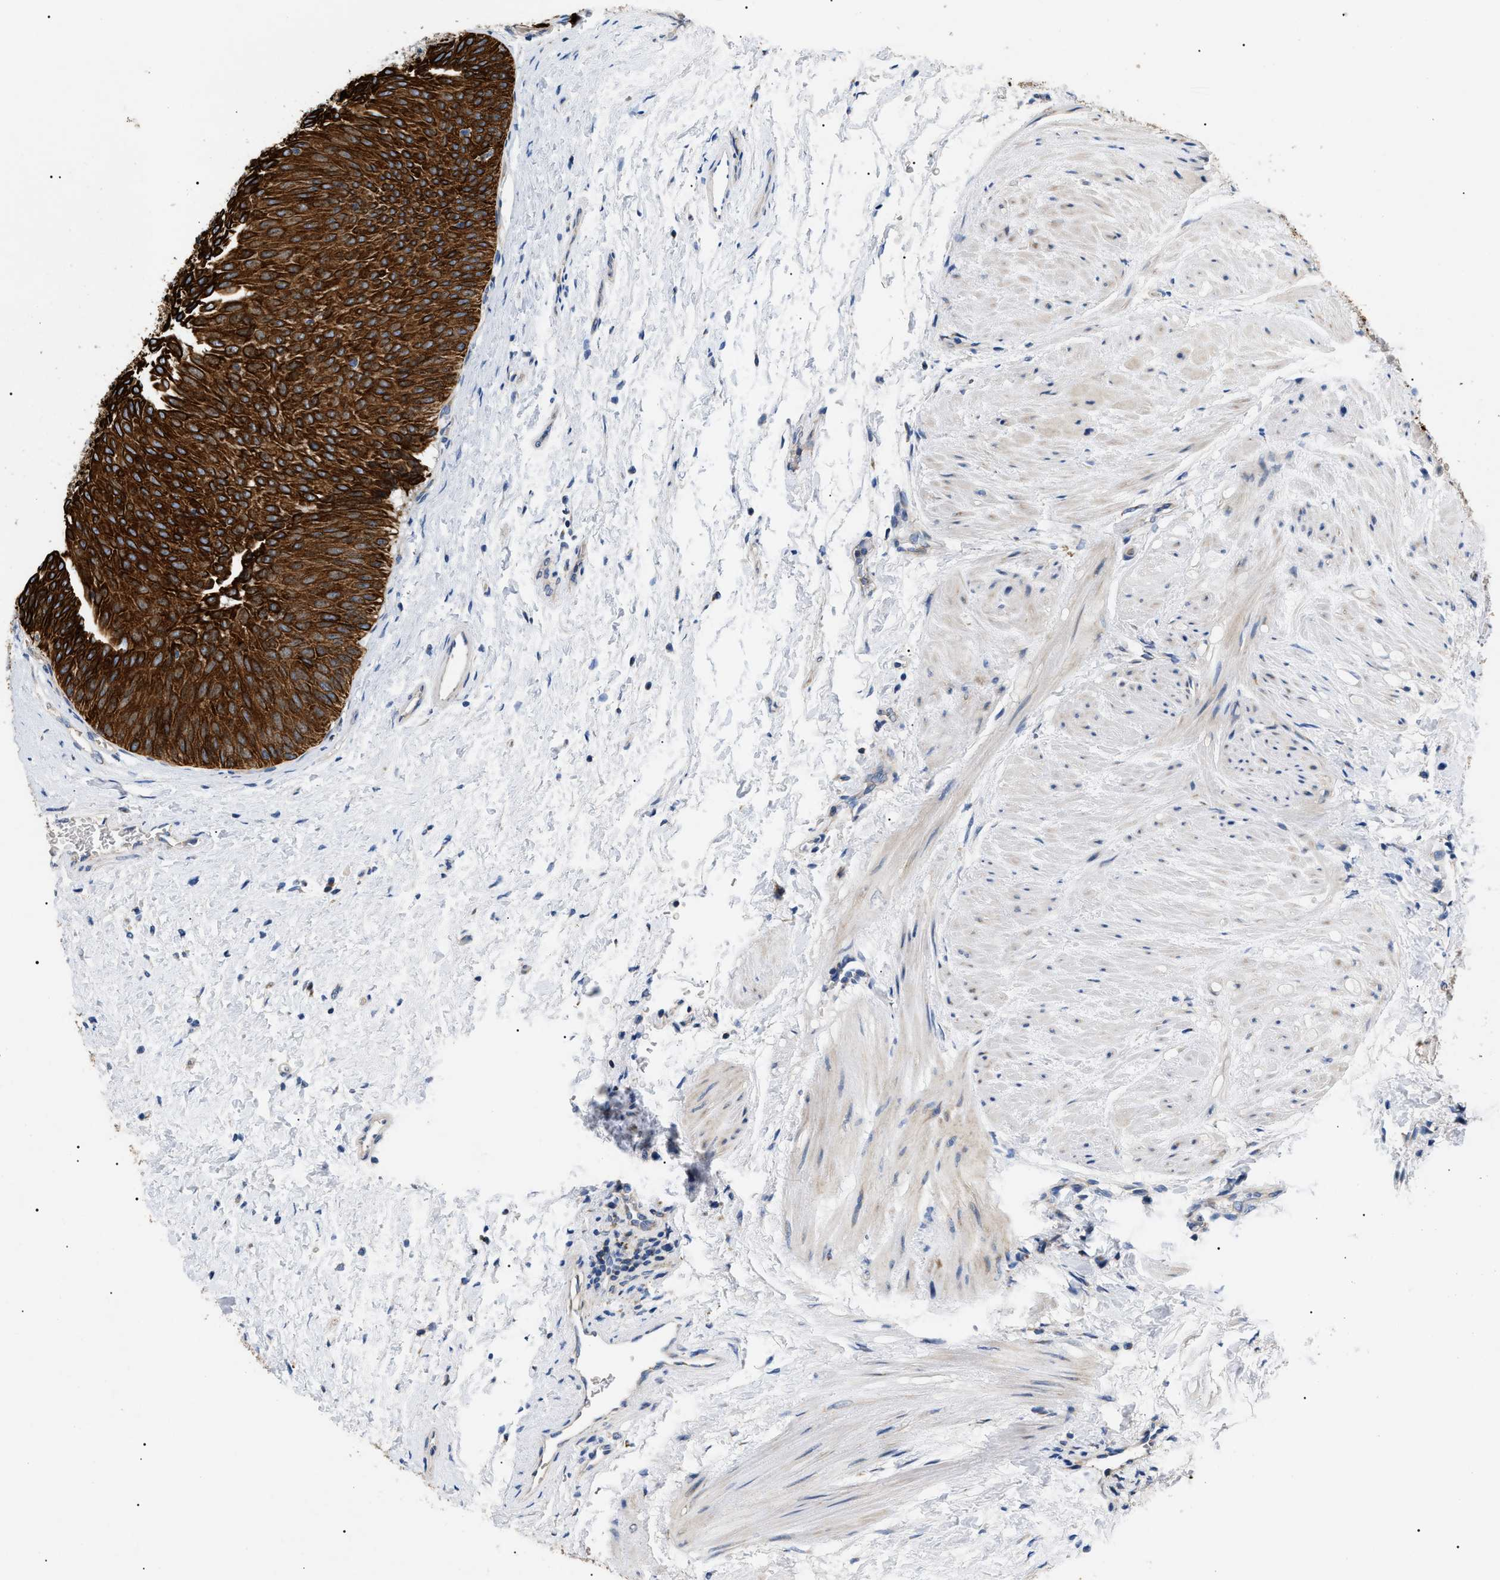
{"staining": {"intensity": "strong", "quantity": ">75%", "location": "cytoplasmic/membranous"}, "tissue": "urothelial cancer", "cell_type": "Tumor cells", "image_type": "cancer", "snomed": [{"axis": "morphology", "description": "Urothelial carcinoma, Low grade"}, {"axis": "topography", "description": "Urinary bladder"}], "caption": "Immunohistochemistry histopathology image of human urothelial carcinoma (low-grade) stained for a protein (brown), which displays high levels of strong cytoplasmic/membranous expression in about >75% of tumor cells.", "gene": "TOMM6", "patient": {"sex": "female", "age": 60}}